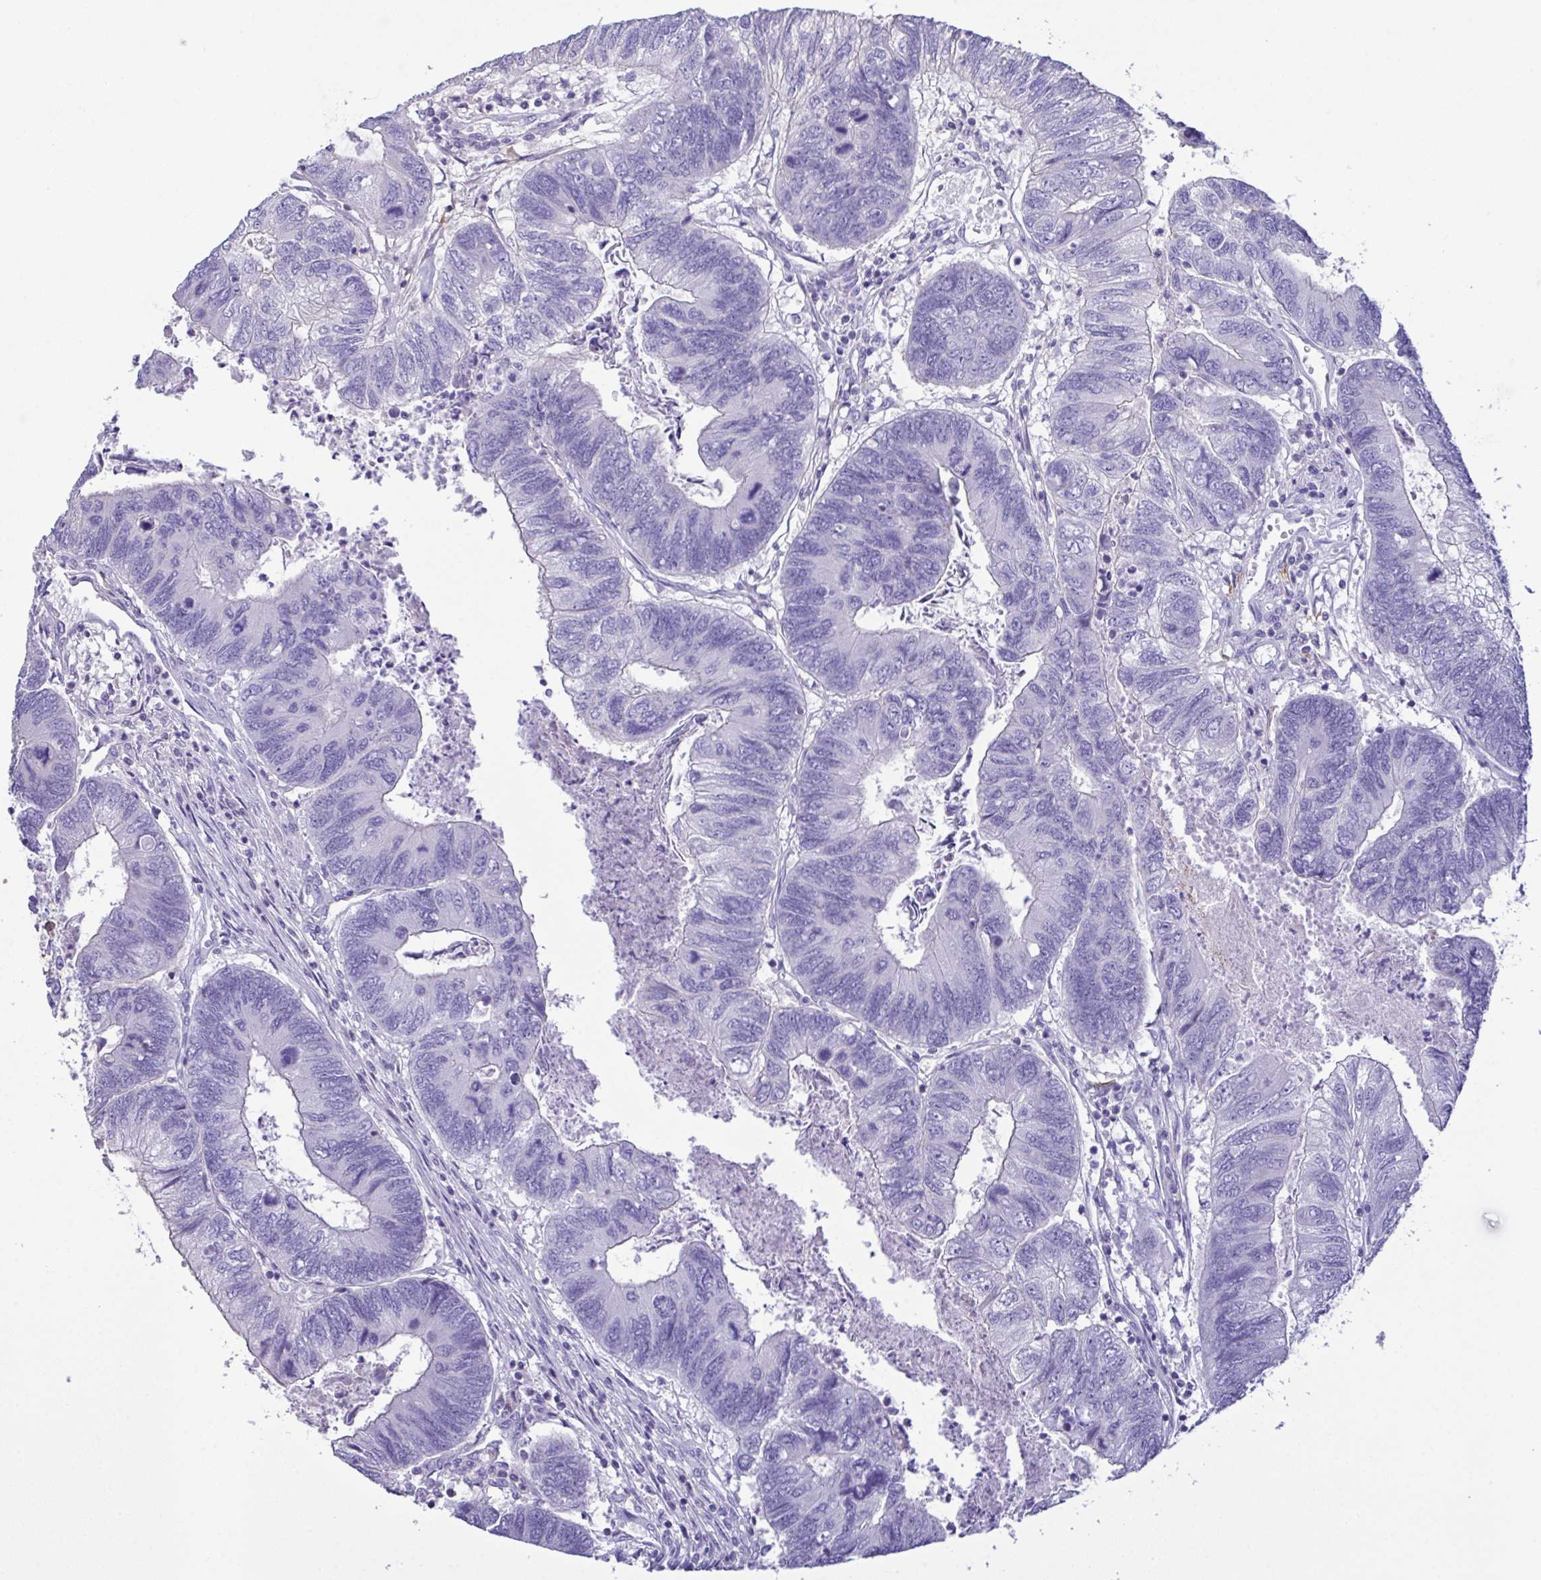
{"staining": {"intensity": "negative", "quantity": "none", "location": "none"}, "tissue": "colorectal cancer", "cell_type": "Tumor cells", "image_type": "cancer", "snomed": [{"axis": "morphology", "description": "Adenocarcinoma, NOS"}, {"axis": "topography", "description": "Colon"}], "caption": "This photomicrograph is of colorectal adenocarcinoma stained with IHC to label a protein in brown with the nuclei are counter-stained blue. There is no expression in tumor cells.", "gene": "MARCO", "patient": {"sex": "female", "age": 67}}